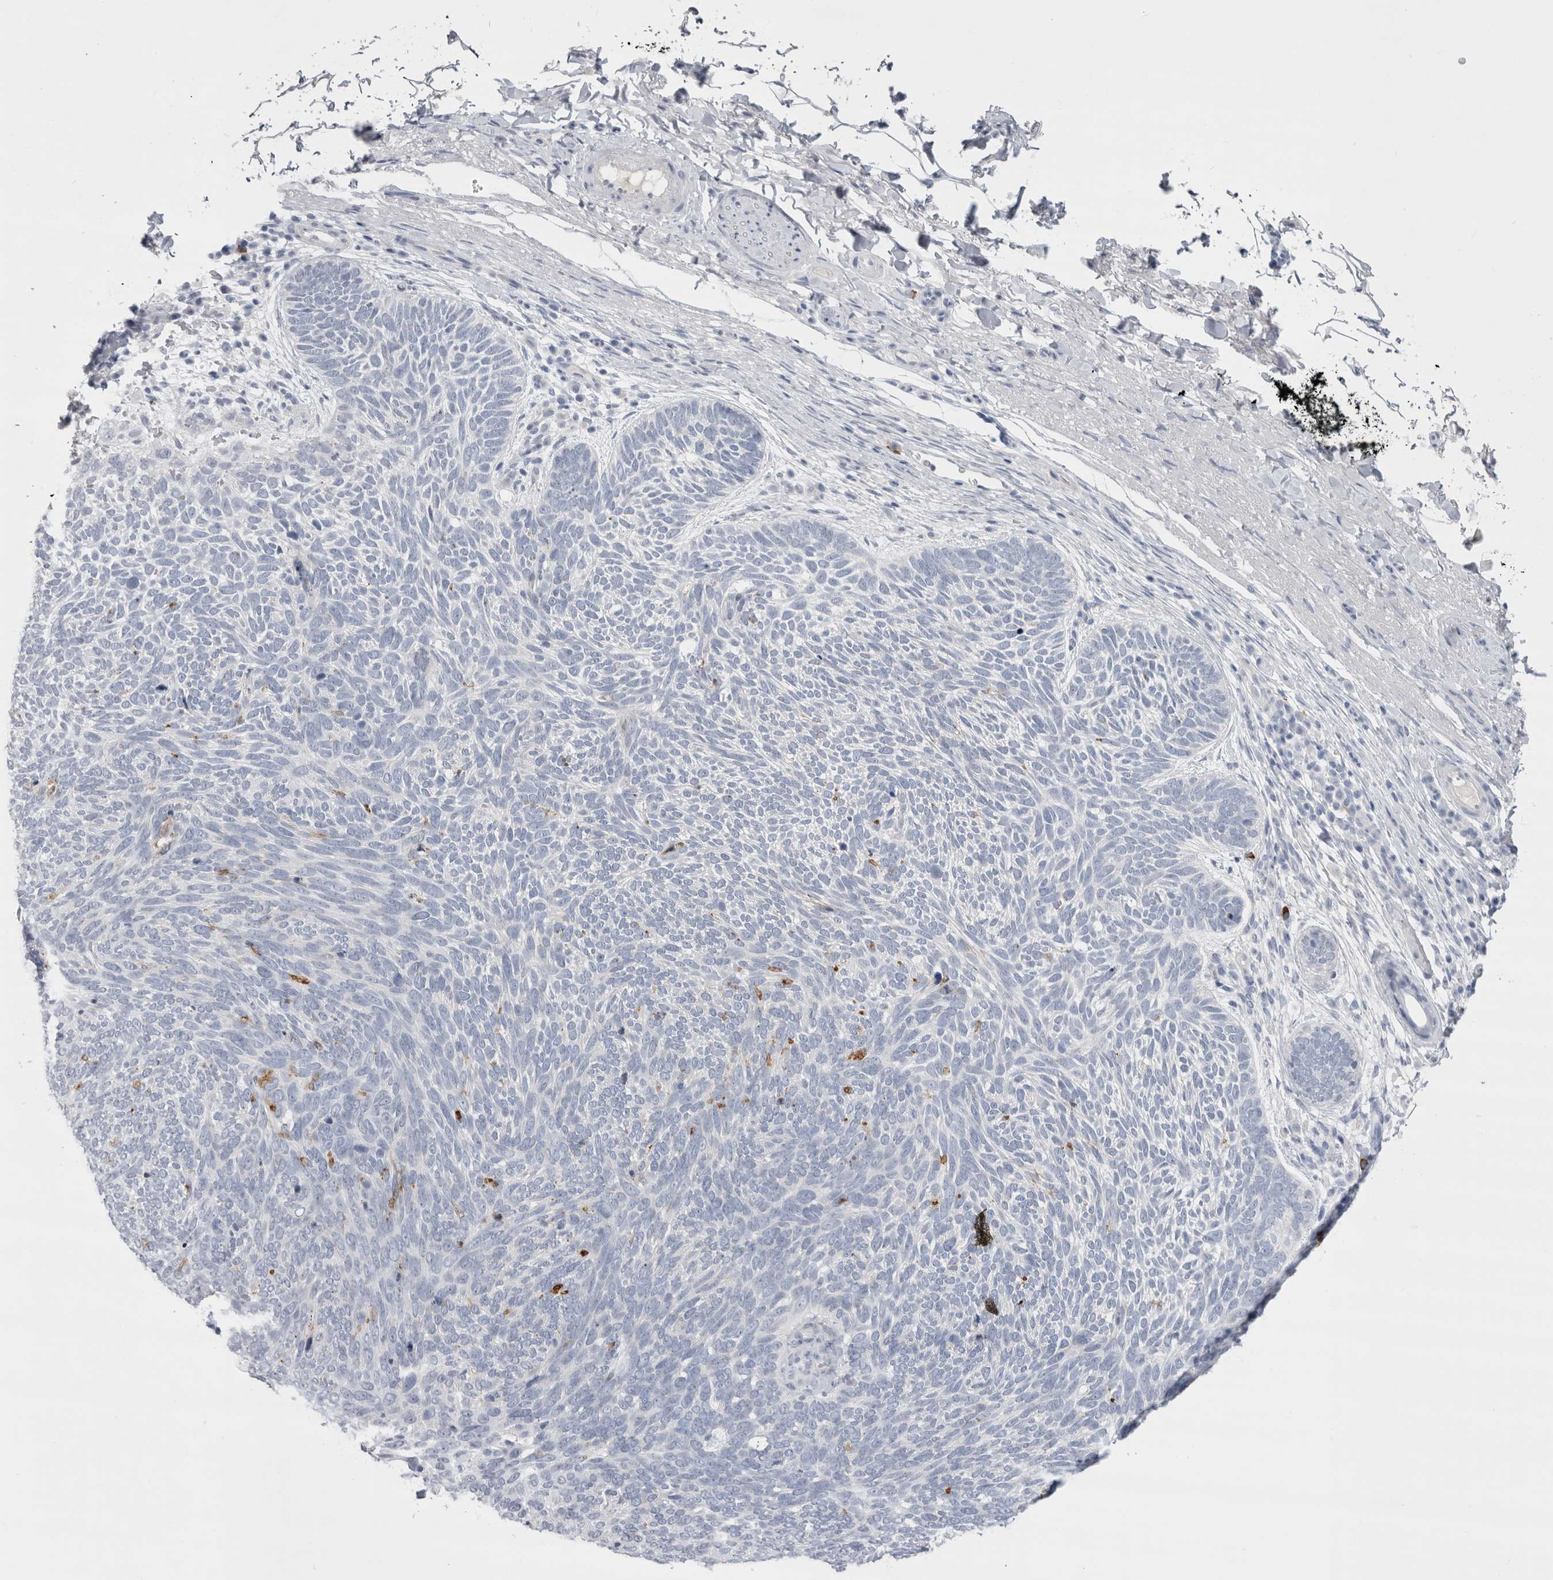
{"staining": {"intensity": "negative", "quantity": "none", "location": "none"}, "tissue": "skin cancer", "cell_type": "Tumor cells", "image_type": "cancer", "snomed": [{"axis": "morphology", "description": "Basal cell carcinoma"}, {"axis": "topography", "description": "Skin"}], "caption": "Photomicrograph shows no significant protein positivity in tumor cells of skin cancer (basal cell carcinoma).", "gene": "CDH17", "patient": {"sex": "female", "age": 85}}